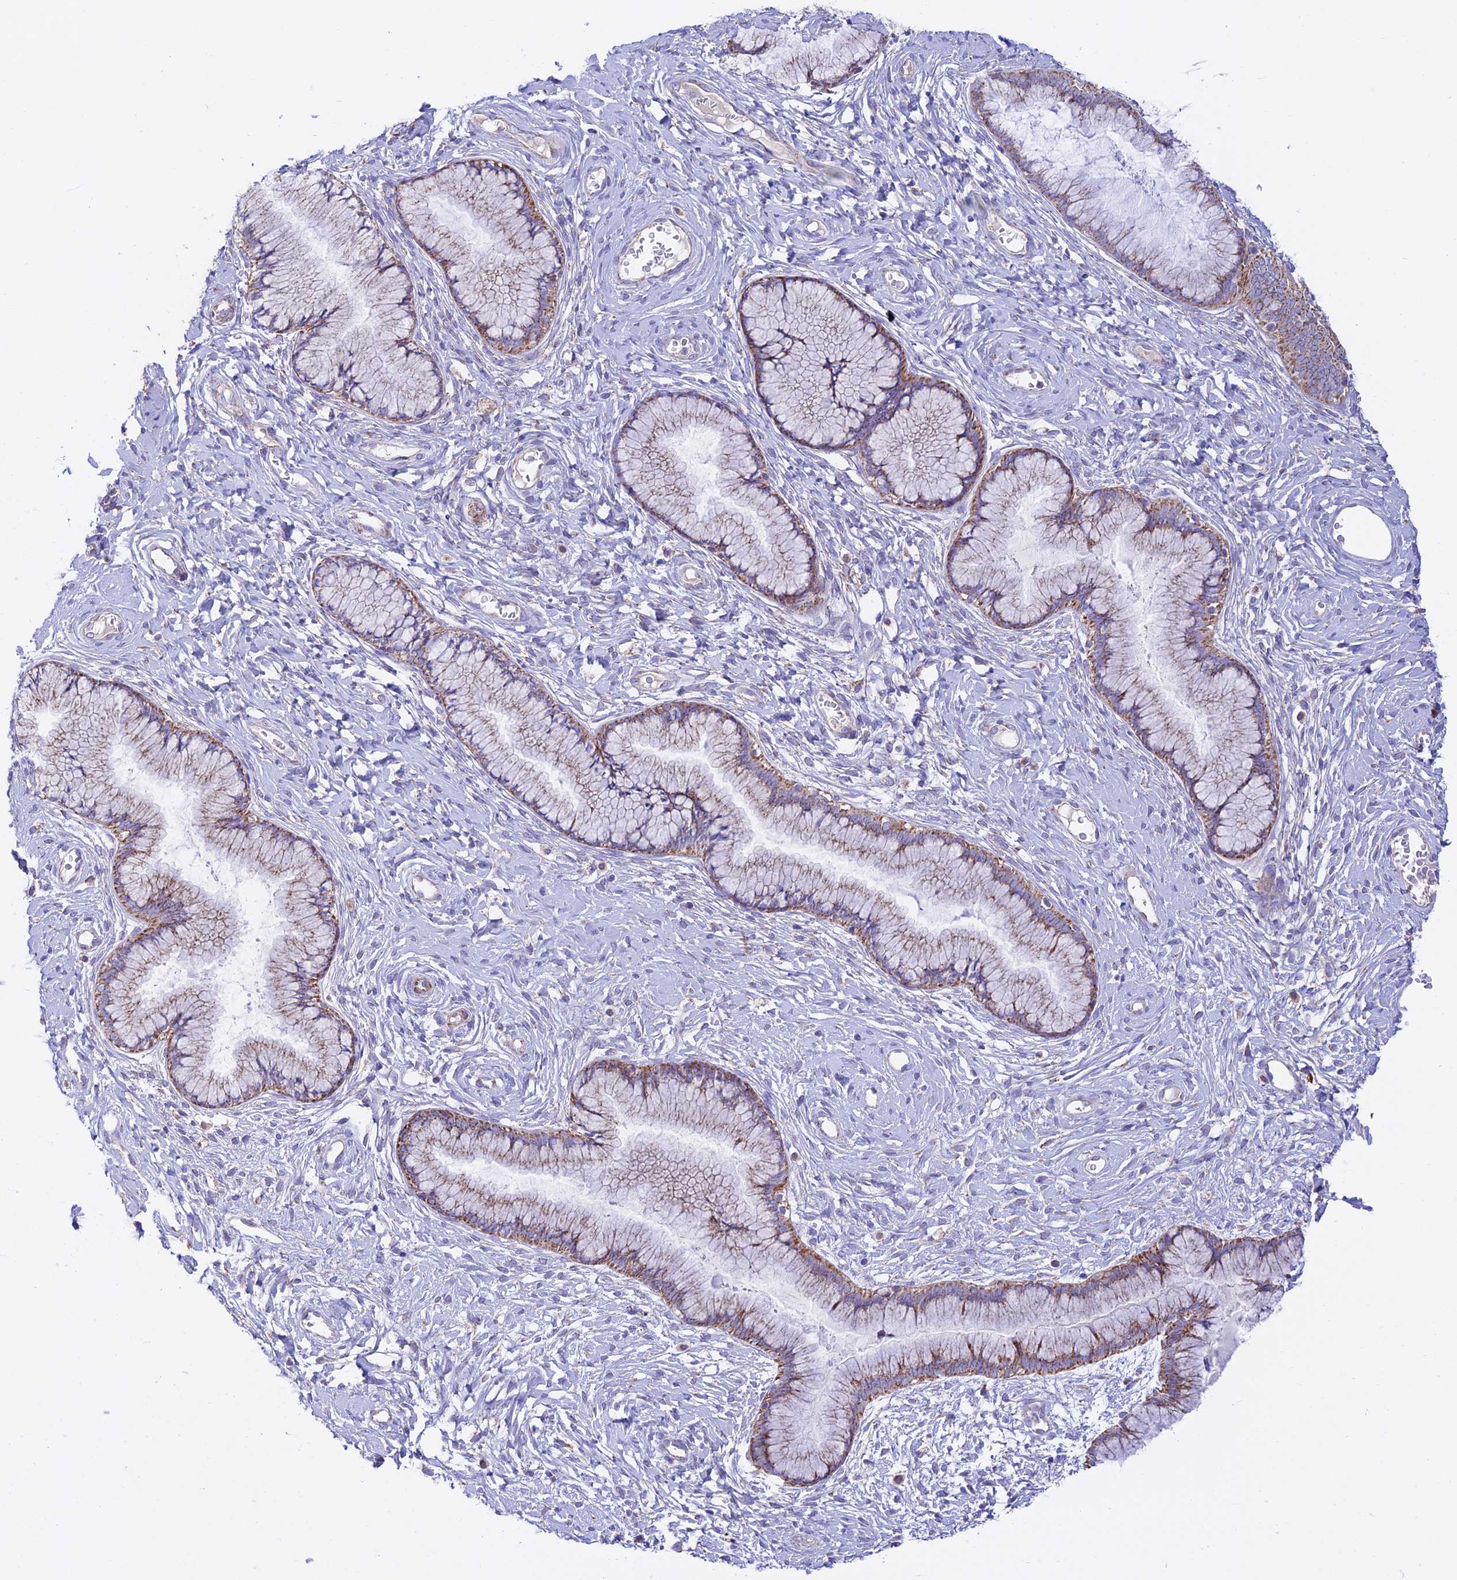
{"staining": {"intensity": "moderate", "quantity": "25%-75%", "location": "cytoplasmic/membranous"}, "tissue": "cervix", "cell_type": "Glandular cells", "image_type": "normal", "snomed": [{"axis": "morphology", "description": "Normal tissue, NOS"}, {"axis": "topography", "description": "Cervix"}], "caption": "The photomicrograph exhibits staining of benign cervix, revealing moderate cytoplasmic/membranous protein expression (brown color) within glandular cells. (IHC, brightfield microscopy, high magnification).", "gene": "HSDL2", "patient": {"sex": "female", "age": 42}}